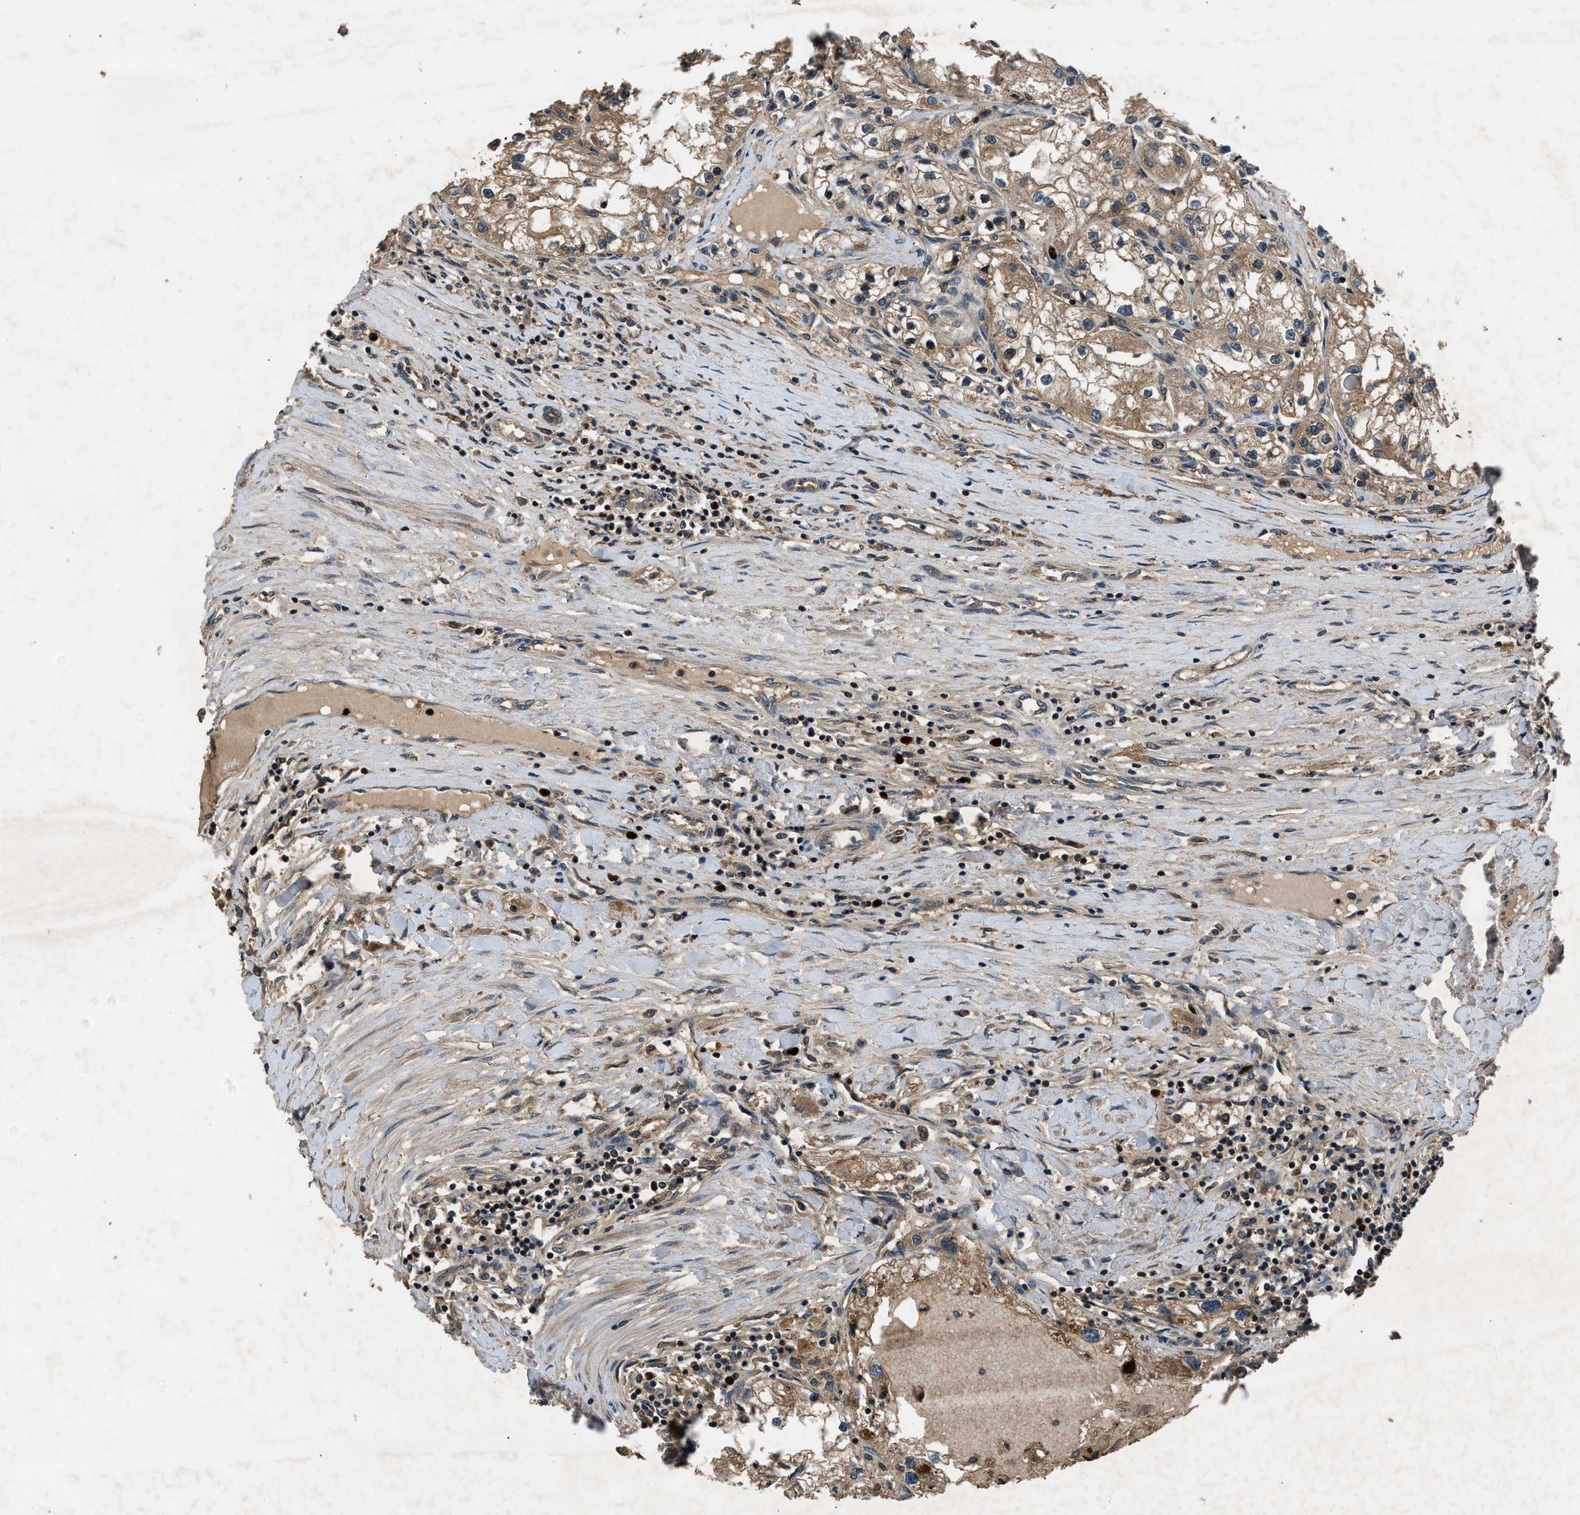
{"staining": {"intensity": "moderate", "quantity": ">75%", "location": "cytoplasmic/membranous"}, "tissue": "renal cancer", "cell_type": "Tumor cells", "image_type": "cancer", "snomed": [{"axis": "morphology", "description": "Adenocarcinoma, NOS"}, {"axis": "topography", "description": "Kidney"}], "caption": "A brown stain labels moderate cytoplasmic/membranous staining of a protein in human adenocarcinoma (renal) tumor cells.", "gene": "RPS6KB1", "patient": {"sex": "male", "age": 68}}